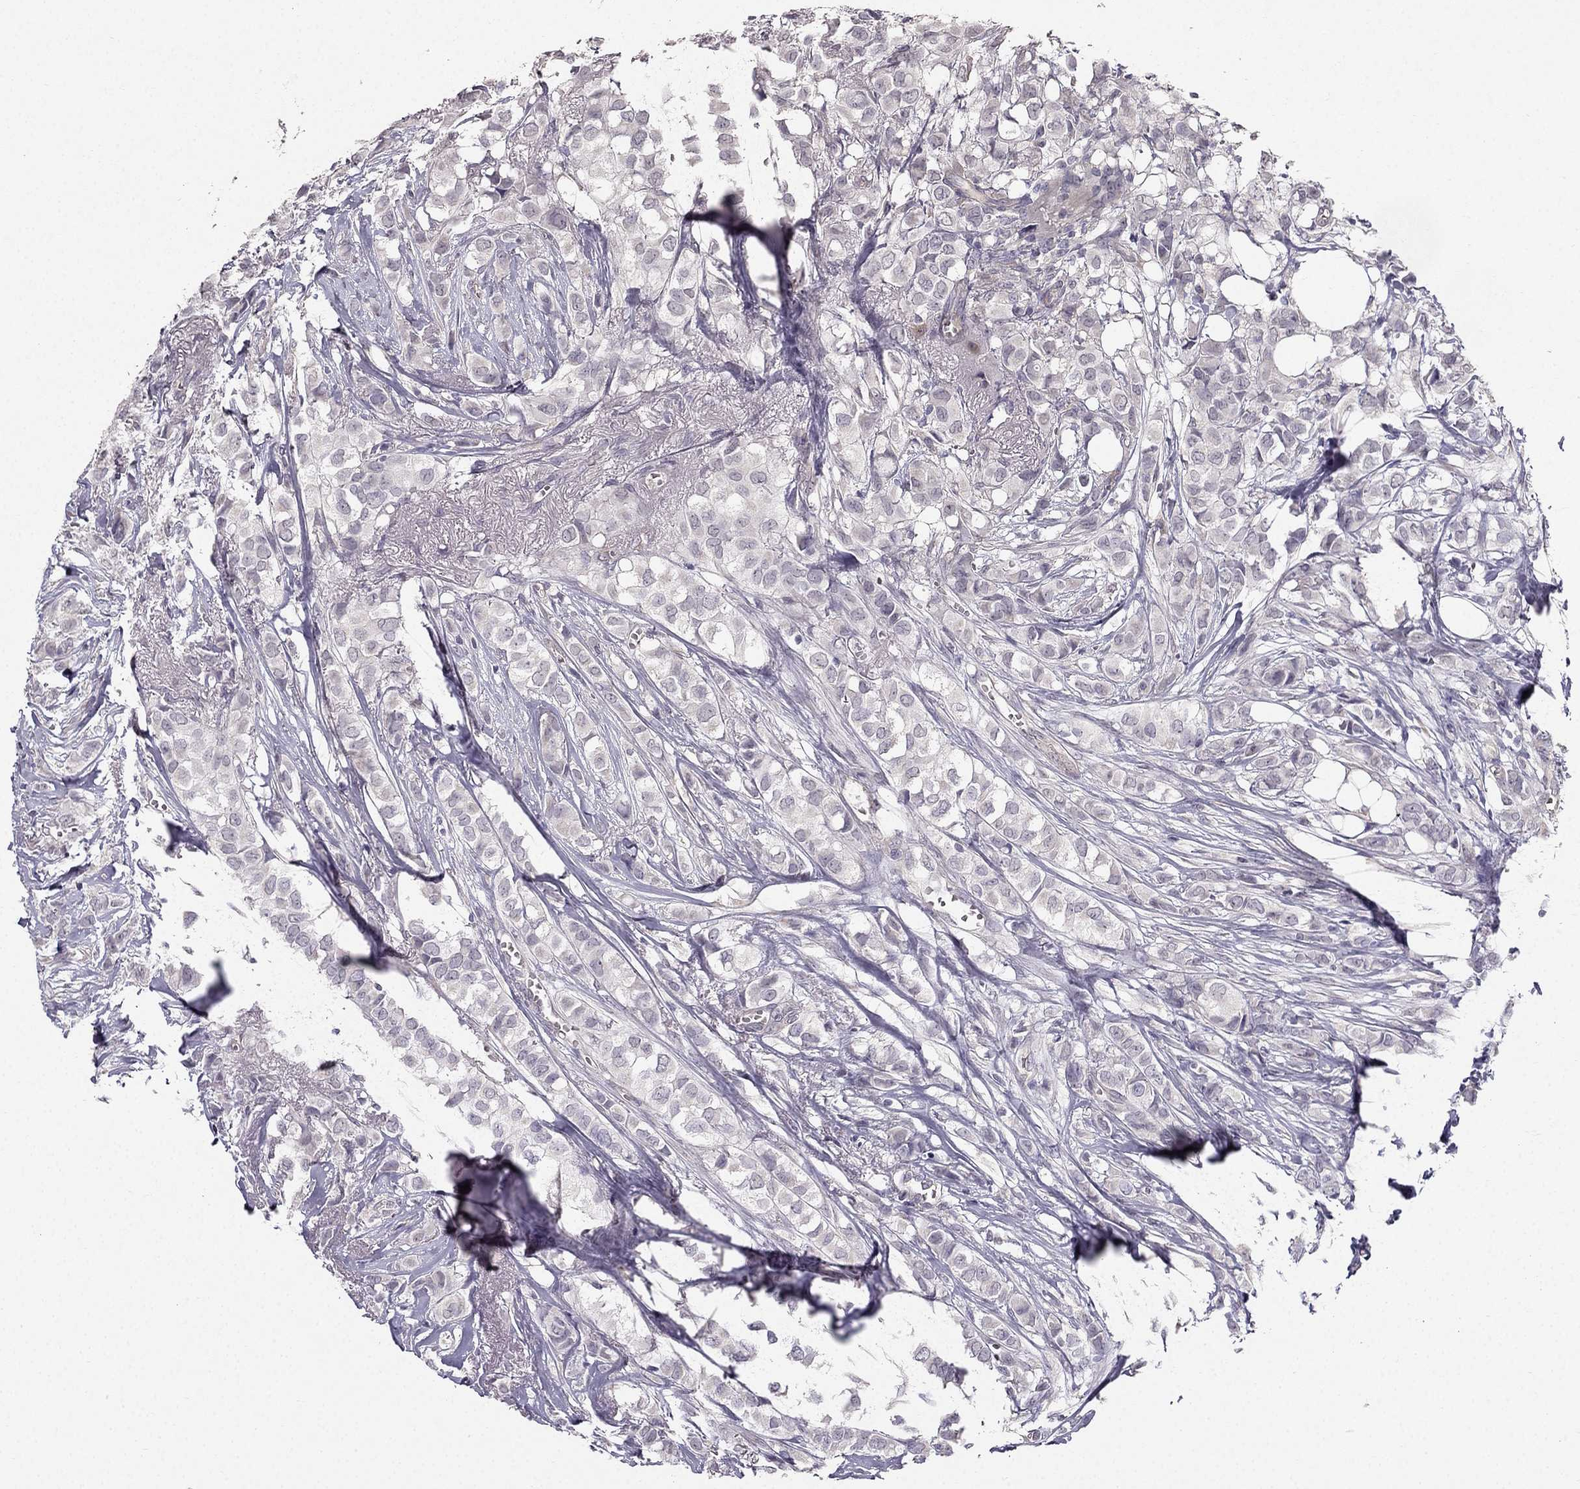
{"staining": {"intensity": "negative", "quantity": "none", "location": "none"}, "tissue": "breast cancer", "cell_type": "Tumor cells", "image_type": "cancer", "snomed": [{"axis": "morphology", "description": "Duct carcinoma"}, {"axis": "topography", "description": "Breast"}], "caption": "Human infiltrating ductal carcinoma (breast) stained for a protein using immunohistochemistry reveals no expression in tumor cells.", "gene": "TSPYL5", "patient": {"sex": "female", "age": 85}}